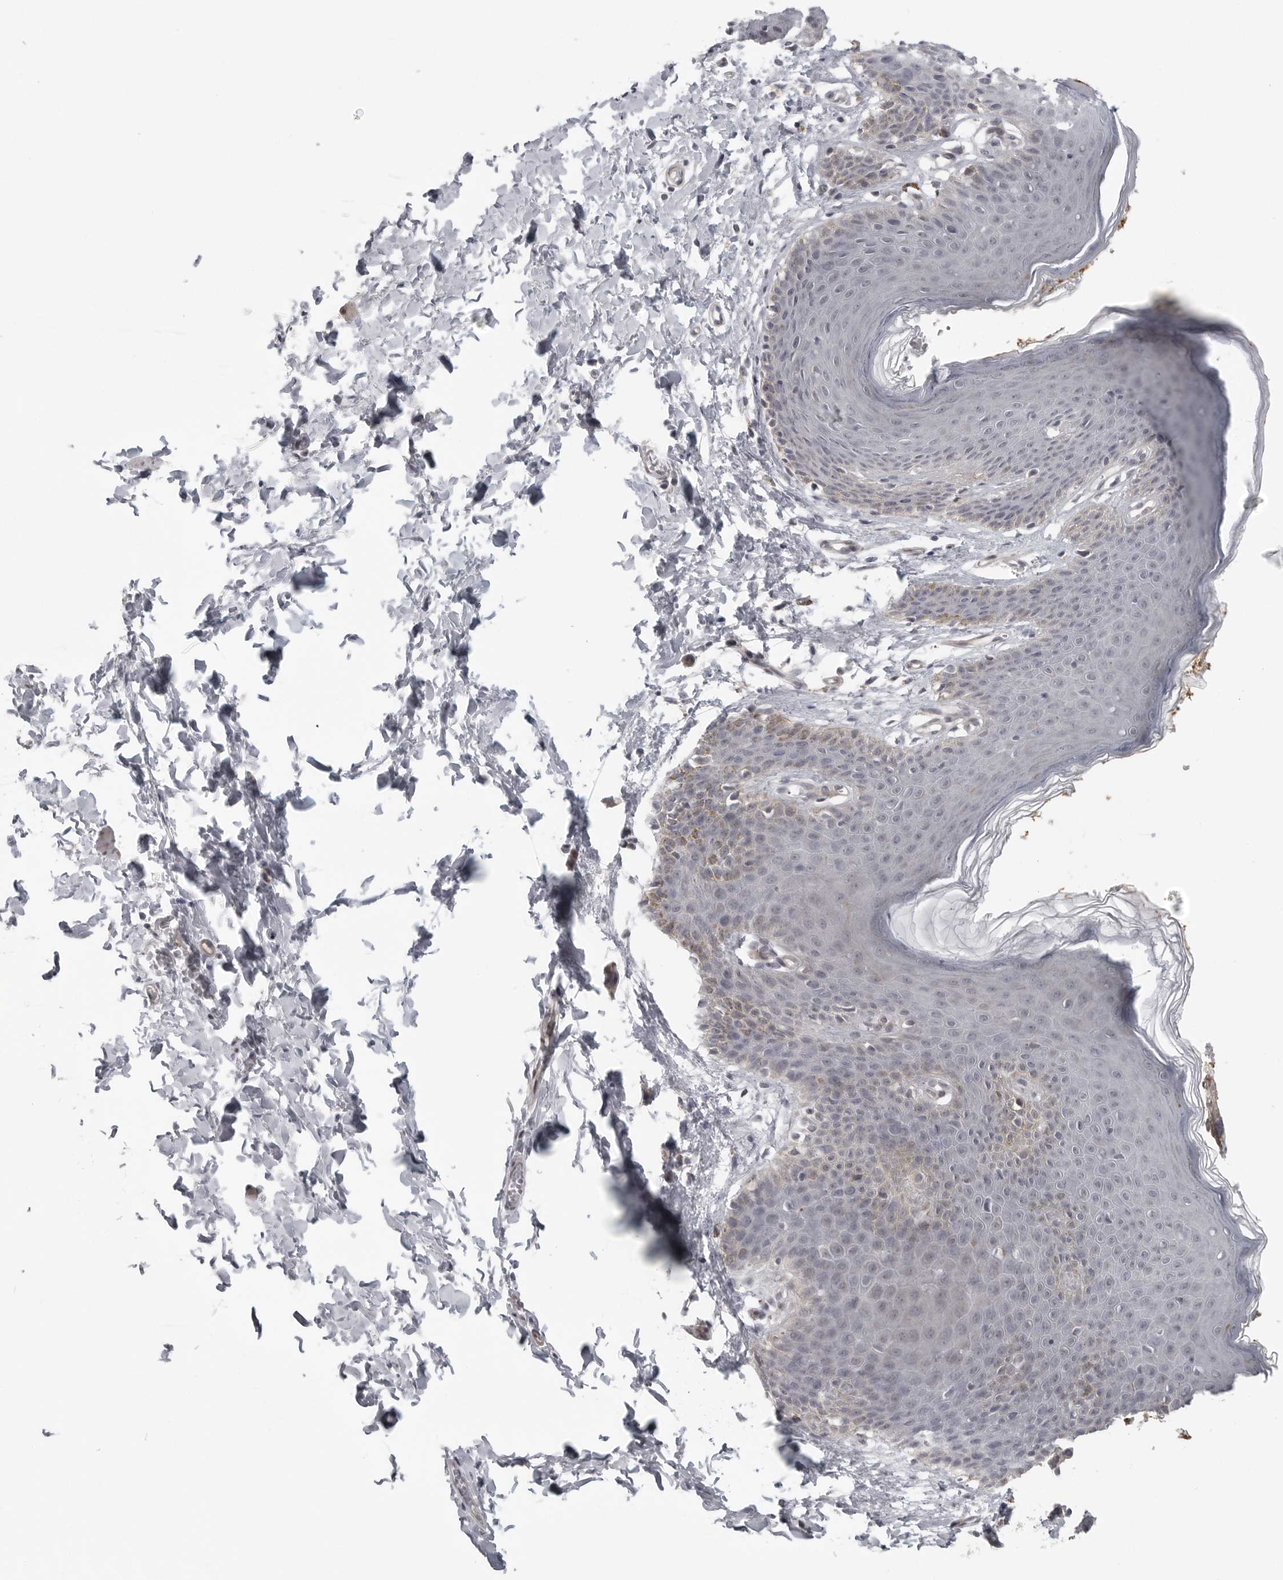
{"staining": {"intensity": "weak", "quantity": "<25%", "location": "cytoplasmic/membranous"}, "tissue": "skin", "cell_type": "Epidermal cells", "image_type": "normal", "snomed": [{"axis": "morphology", "description": "Normal tissue, NOS"}, {"axis": "topography", "description": "Vulva"}], "caption": "Immunohistochemical staining of benign skin displays no significant positivity in epidermal cells. (DAB (3,3'-diaminobenzidine) immunohistochemistry (IHC), high magnification).", "gene": "TUT4", "patient": {"sex": "female", "age": 66}}